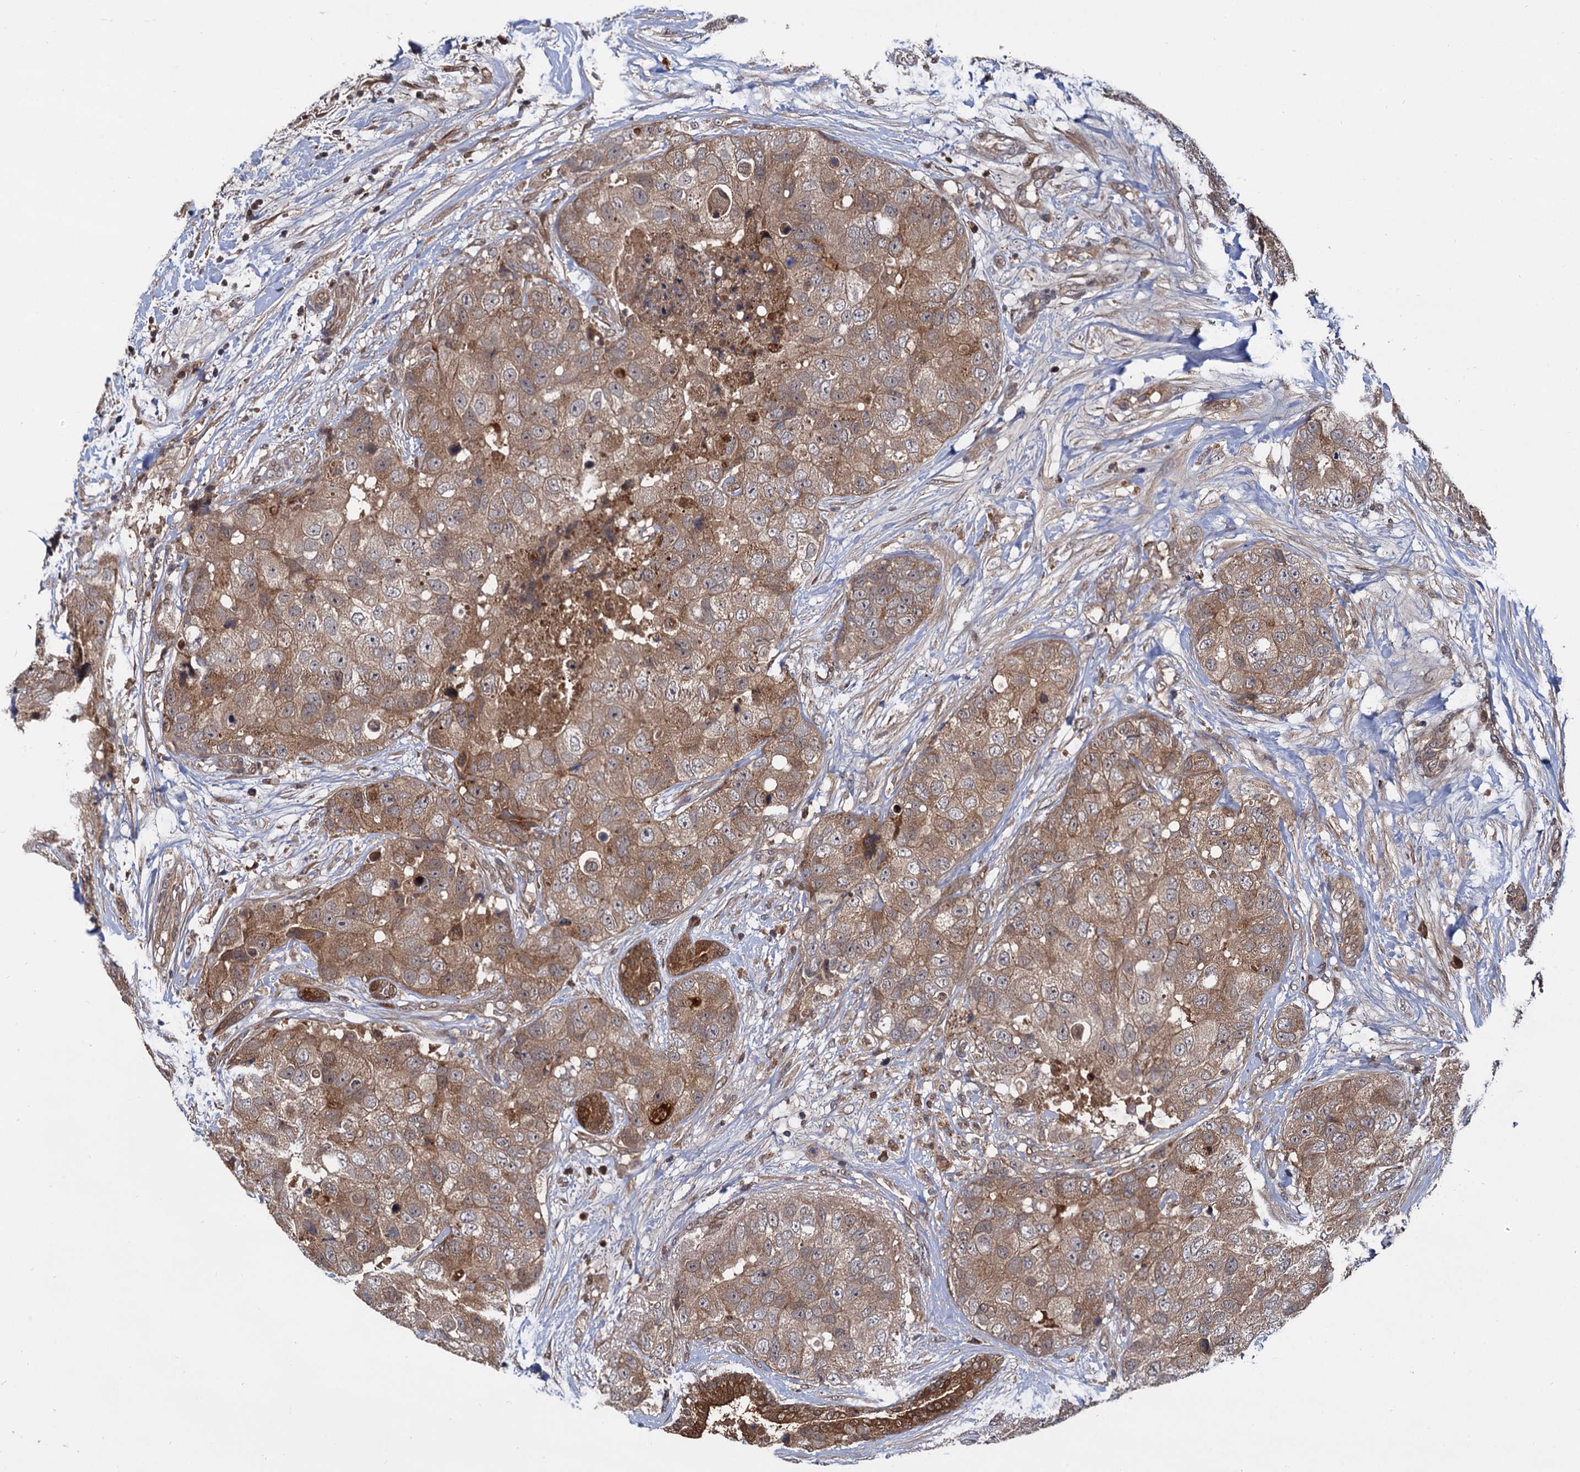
{"staining": {"intensity": "weak", "quantity": ">75%", "location": "cytoplasmic/membranous"}, "tissue": "breast cancer", "cell_type": "Tumor cells", "image_type": "cancer", "snomed": [{"axis": "morphology", "description": "Duct carcinoma"}, {"axis": "topography", "description": "Breast"}], "caption": "High-power microscopy captured an immunohistochemistry (IHC) photomicrograph of breast cancer, revealing weak cytoplasmic/membranous staining in about >75% of tumor cells.", "gene": "SELENOP", "patient": {"sex": "female", "age": 62}}